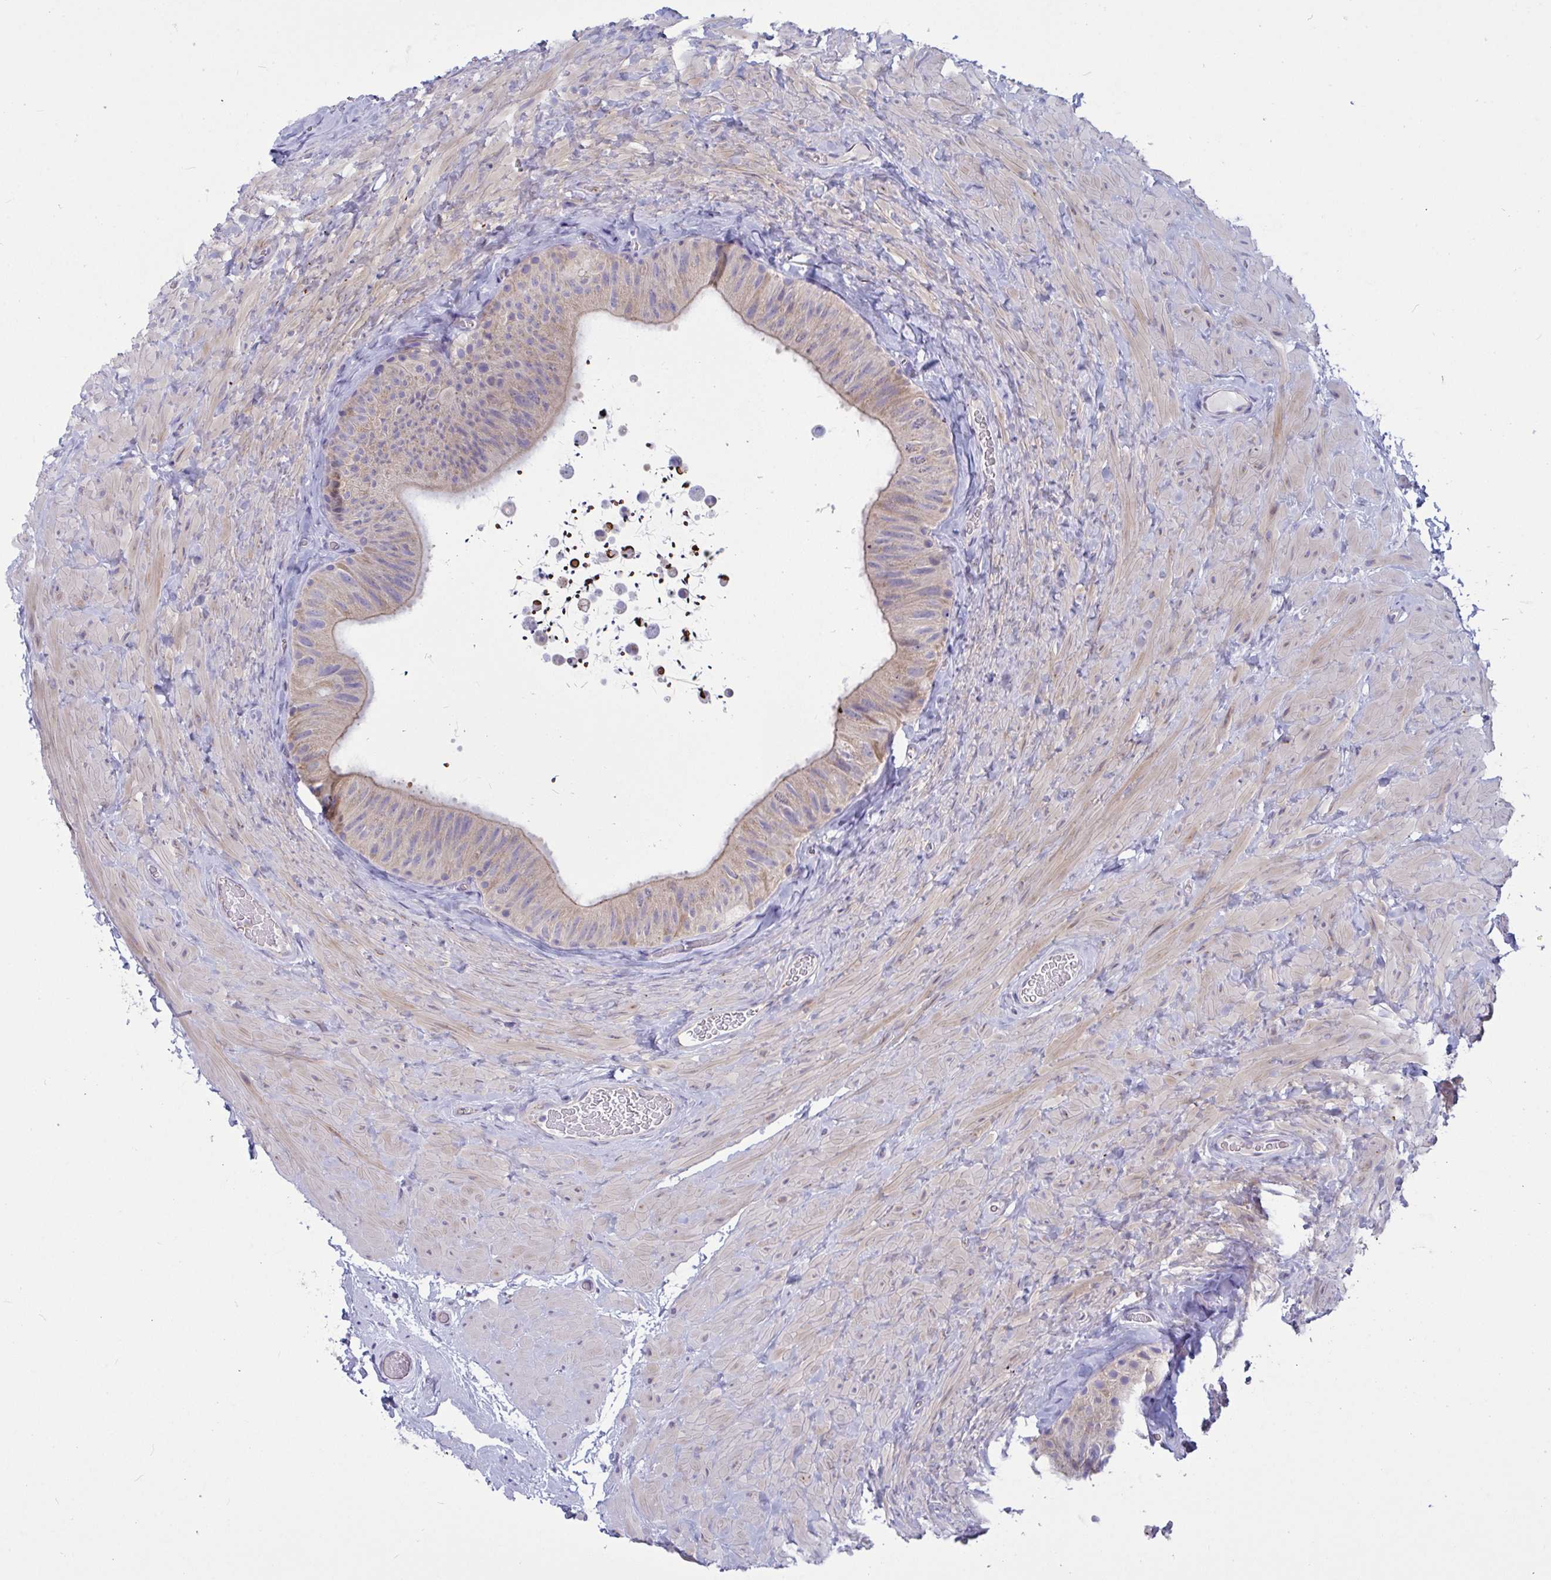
{"staining": {"intensity": "weak", "quantity": "25%-75%", "location": "cytoplasmic/membranous"}, "tissue": "epididymis", "cell_type": "Glandular cells", "image_type": "normal", "snomed": [{"axis": "morphology", "description": "Normal tissue, NOS"}, {"axis": "topography", "description": "Epididymis, spermatic cord, NOS"}, {"axis": "topography", "description": "Epididymis"}], "caption": "Protein analysis of benign epididymis reveals weak cytoplasmic/membranous positivity in approximately 25%-75% of glandular cells. (IHC, brightfield microscopy, high magnification).", "gene": "OXLD1", "patient": {"sex": "male", "age": 31}}